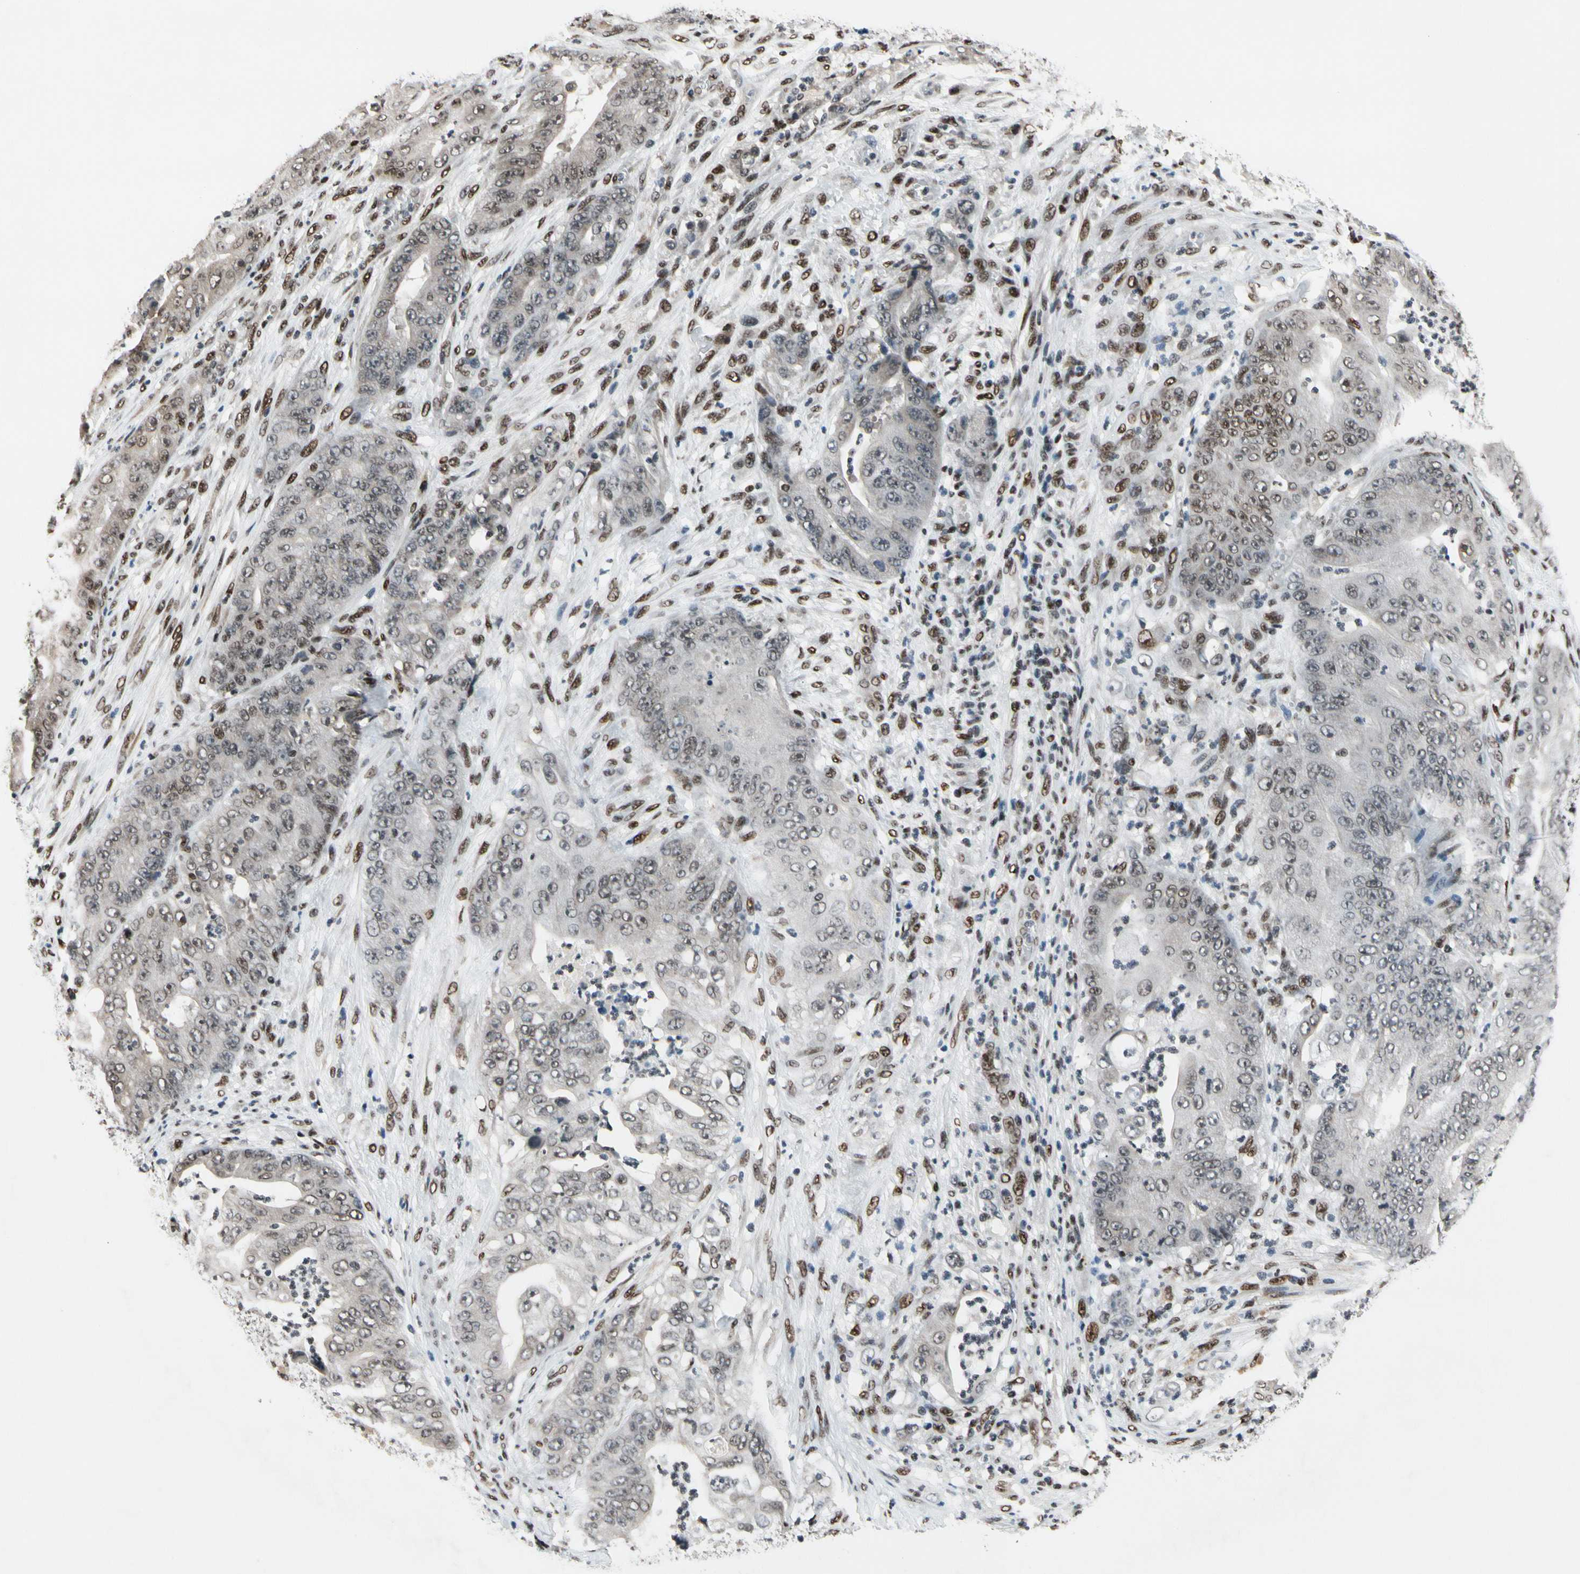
{"staining": {"intensity": "strong", "quantity": "<25%", "location": "nuclear"}, "tissue": "stomach cancer", "cell_type": "Tumor cells", "image_type": "cancer", "snomed": [{"axis": "morphology", "description": "Adenocarcinoma, NOS"}, {"axis": "topography", "description": "Stomach"}], "caption": "An image of human adenocarcinoma (stomach) stained for a protein reveals strong nuclear brown staining in tumor cells. Nuclei are stained in blue.", "gene": "RECQL", "patient": {"sex": "female", "age": 73}}